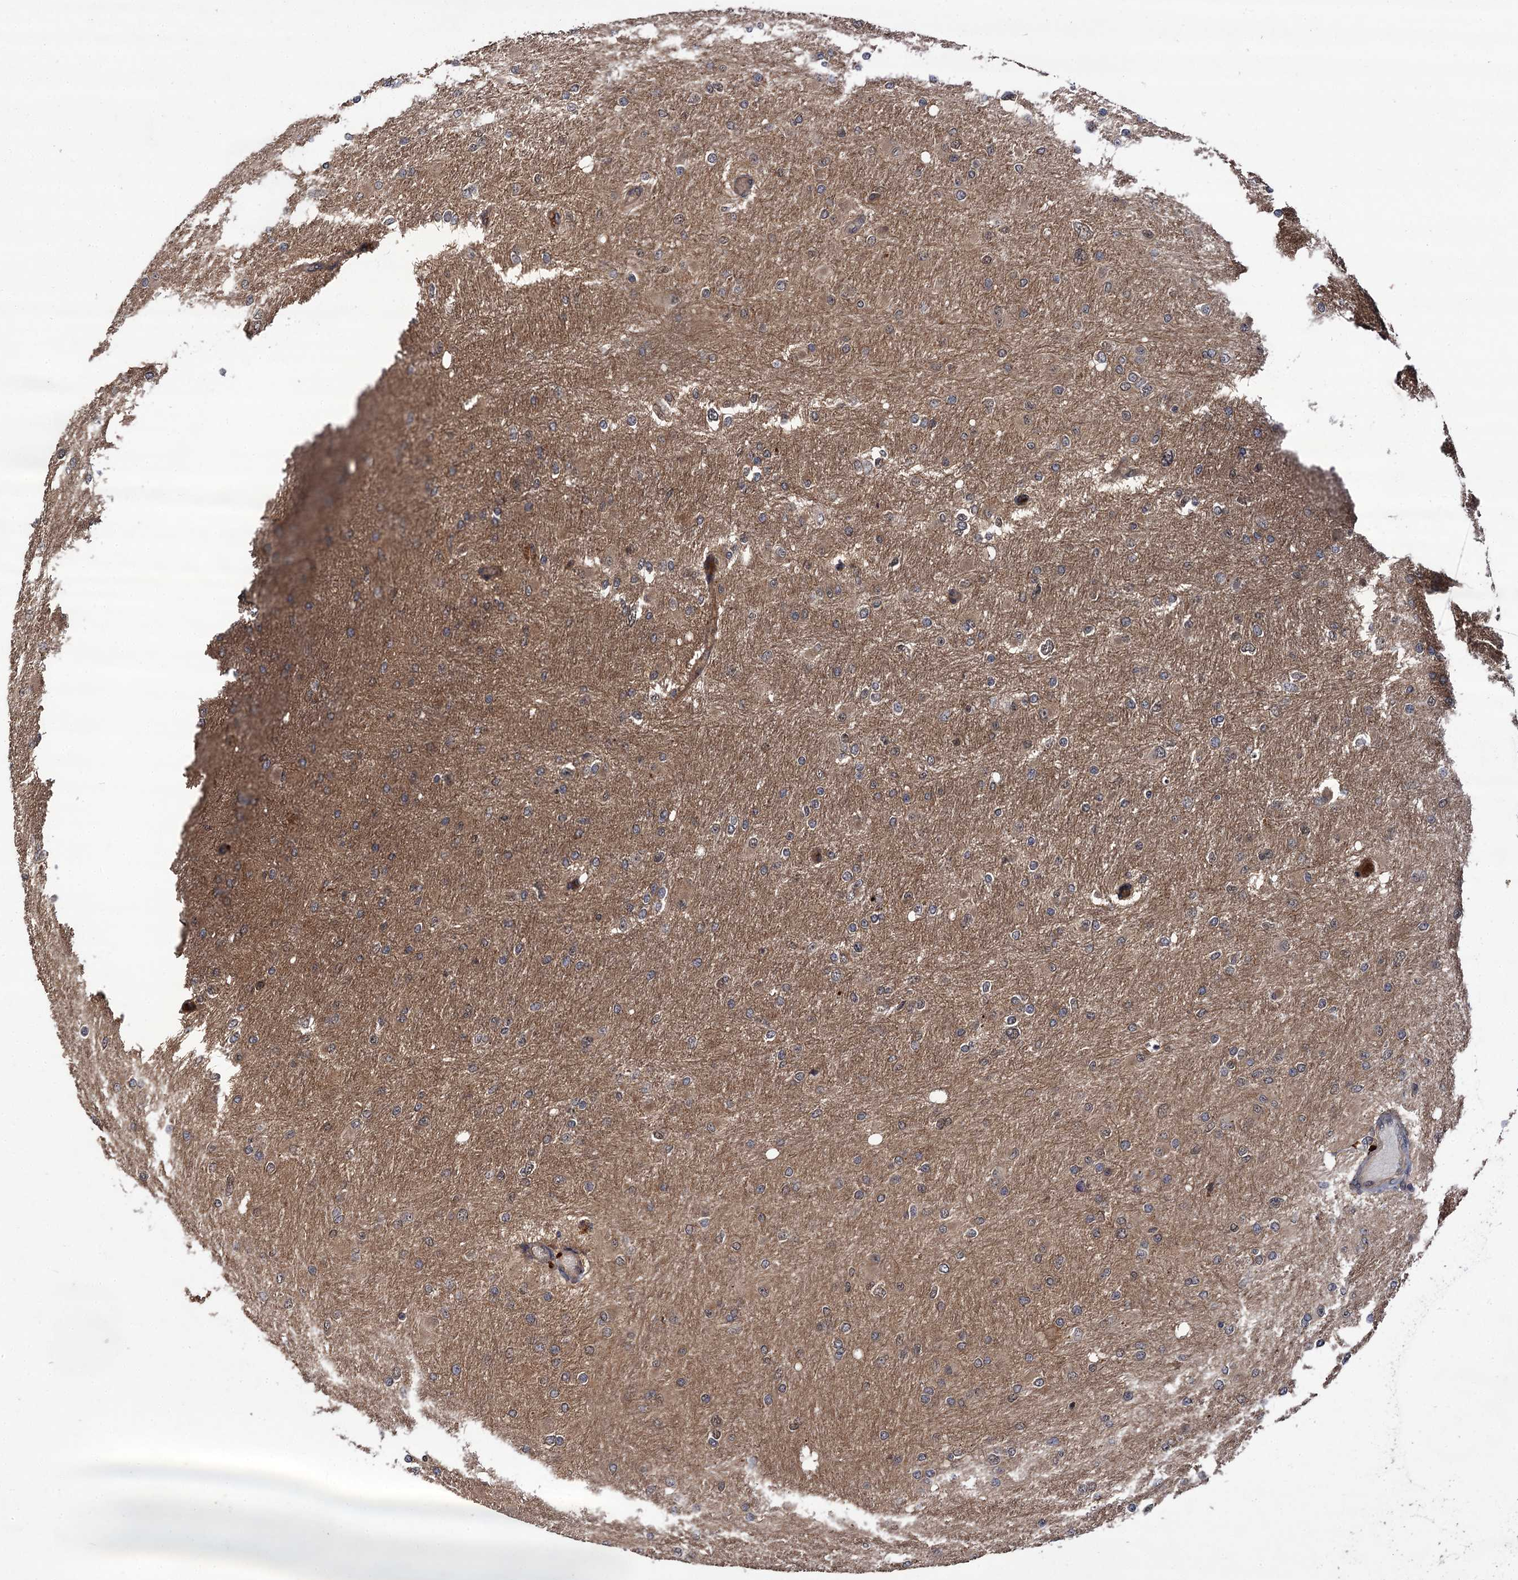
{"staining": {"intensity": "negative", "quantity": "none", "location": "none"}, "tissue": "glioma", "cell_type": "Tumor cells", "image_type": "cancer", "snomed": [{"axis": "morphology", "description": "Glioma, malignant, High grade"}, {"axis": "topography", "description": "Cerebral cortex"}], "caption": "Immunohistochemistry (IHC) histopathology image of malignant glioma (high-grade) stained for a protein (brown), which demonstrates no staining in tumor cells. Brightfield microscopy of immunohistochemistry (IHC) stained with DAB (brown) and hematoxylin (blue), captured at high magnification.", "gene": "MBD6", "patient": {"sex": "female", "age": 36}}